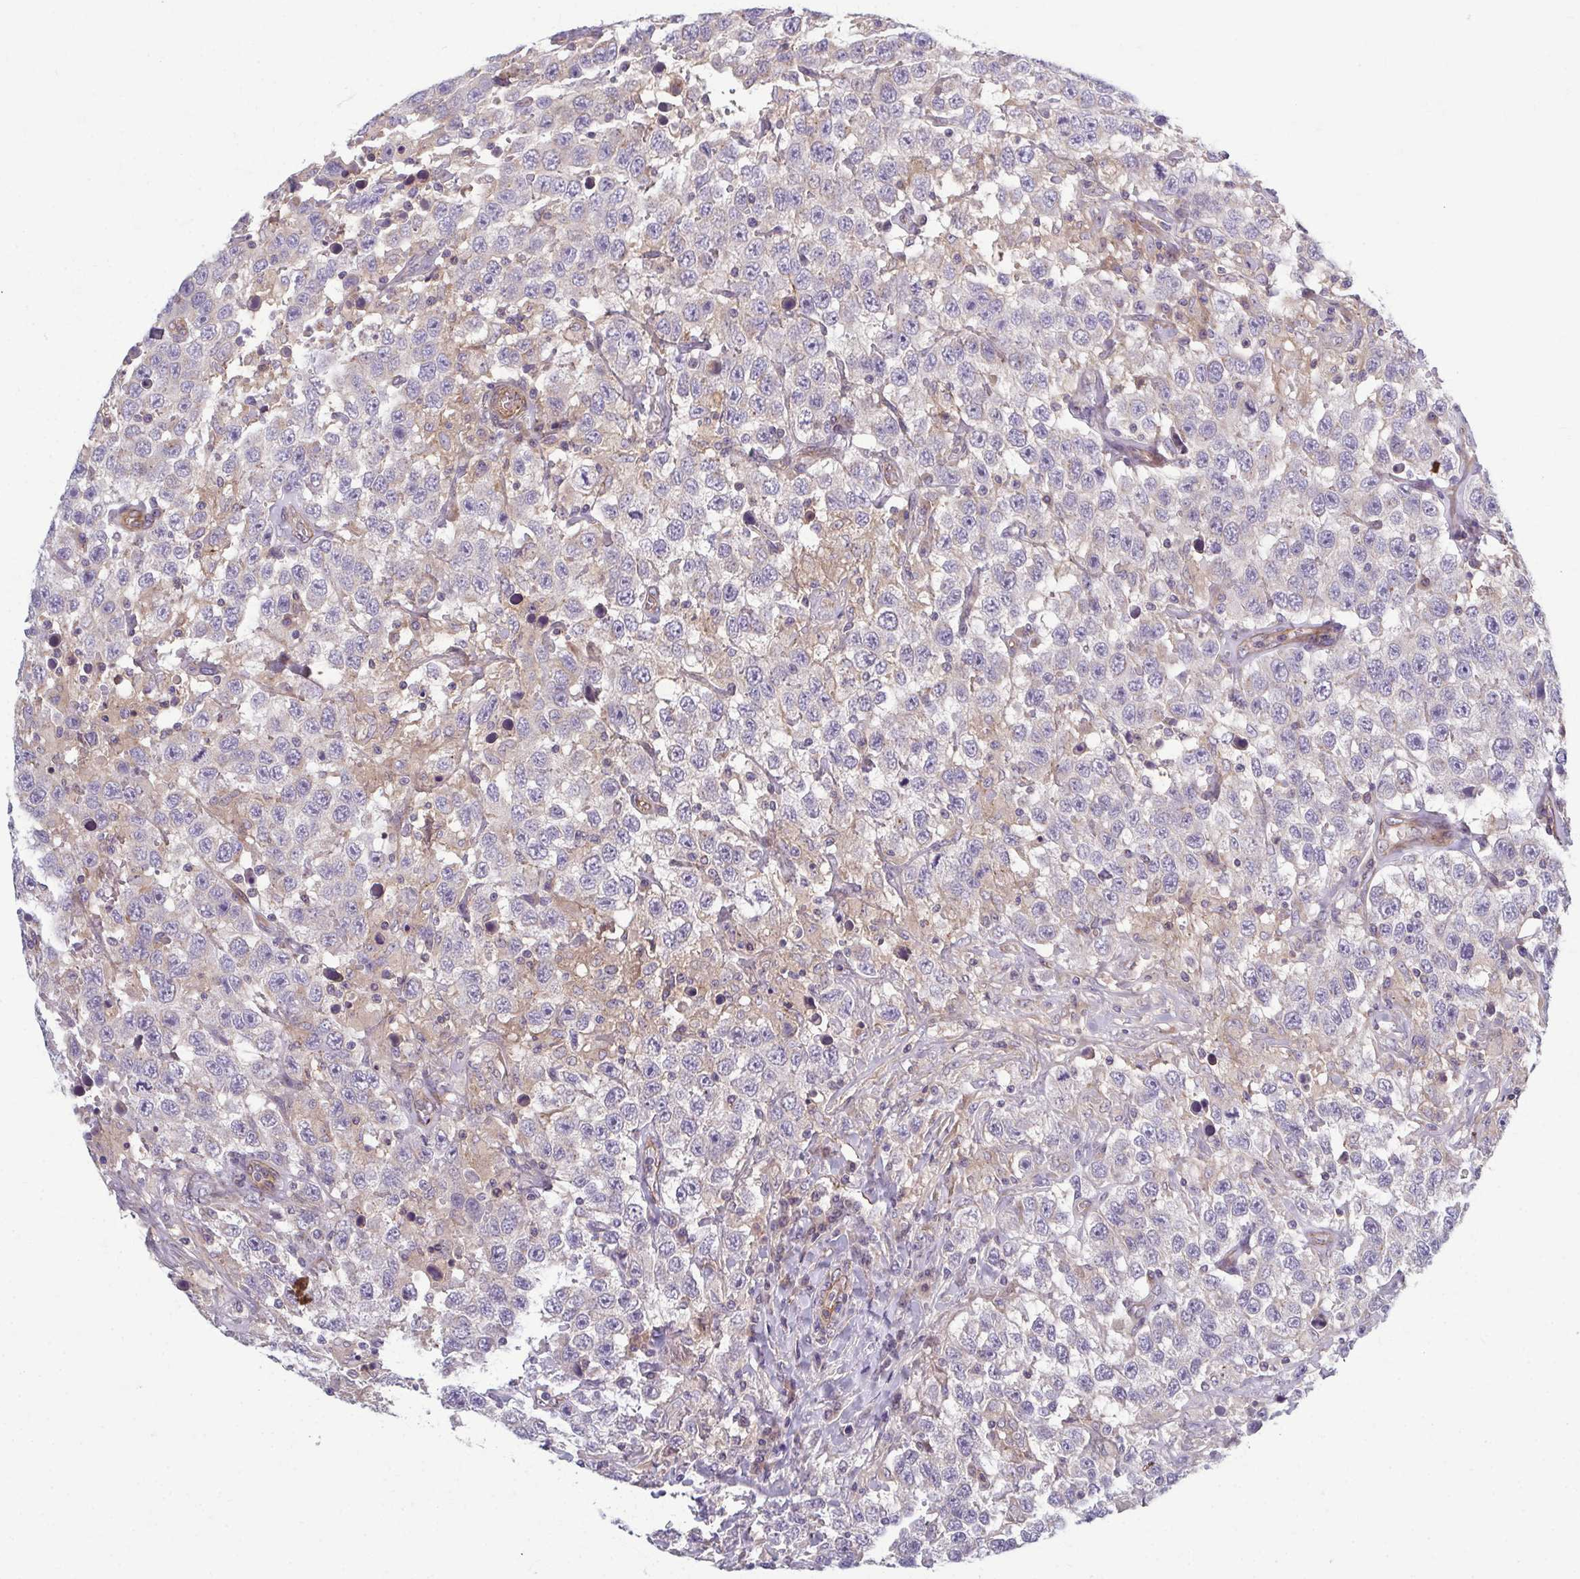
{"staining": {"intensity": "negative", "quantity": "none", "location": "none"}, "tissue": "testis cancer", "cell_type": "Tumor cells", "image_type": "cancer", "snomed": [{"axis": "morphology", "description": "Seminoma, NOS"}, {"axis": "topography", "description": "Testis"}], "caption": "DAB (3,3'-diaminobenzidine) immunohistochemical staining of seminoma (testis) reveals no significant staining in tumor cells. (DAB (3,3'-diaminobenzidine) IHC visualized using brightfield microscopy, high magnification).", "gene": "EID2B", "patient": {"sex": "male", "age": 41}}